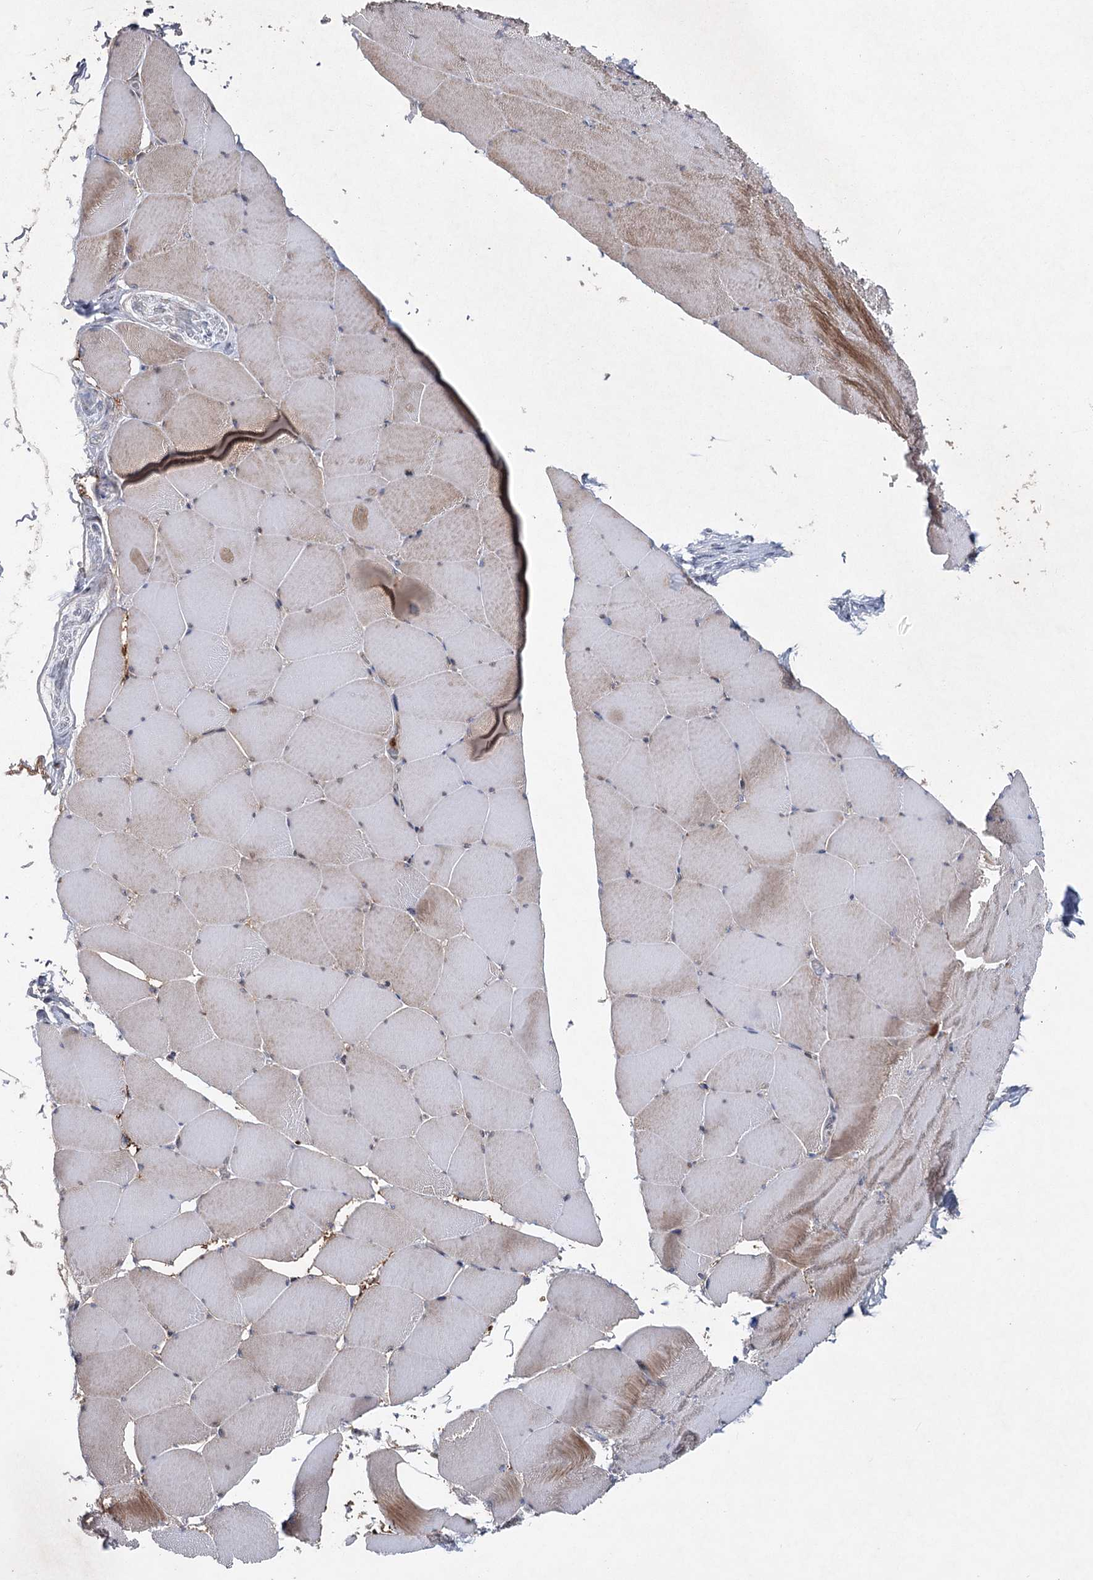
{"staining": {"intensity": "moderate", "quantity": "25%-75%", "location": "cytoplasmic/membranous"}, "tissue": "skeletal muscle", "cell_type": "Myocytes", "image_type": "normal", "snomed": [{"axis": "morphology", "description": "Normal tissue, NOS"}, {"axis": "topography", "description": "Skeletal muscle"}], "caption": "Immunohistochemical staining of unremarkable skeletal muscle displays moderate cytoplasmic/membranous protein expression in about 25%-75% of myocytes. (DAB = brown stain, brightfield microscopy at high magnification).", "gene": "MAP3K13", "patient": {"sex": "male", "age": 62}}